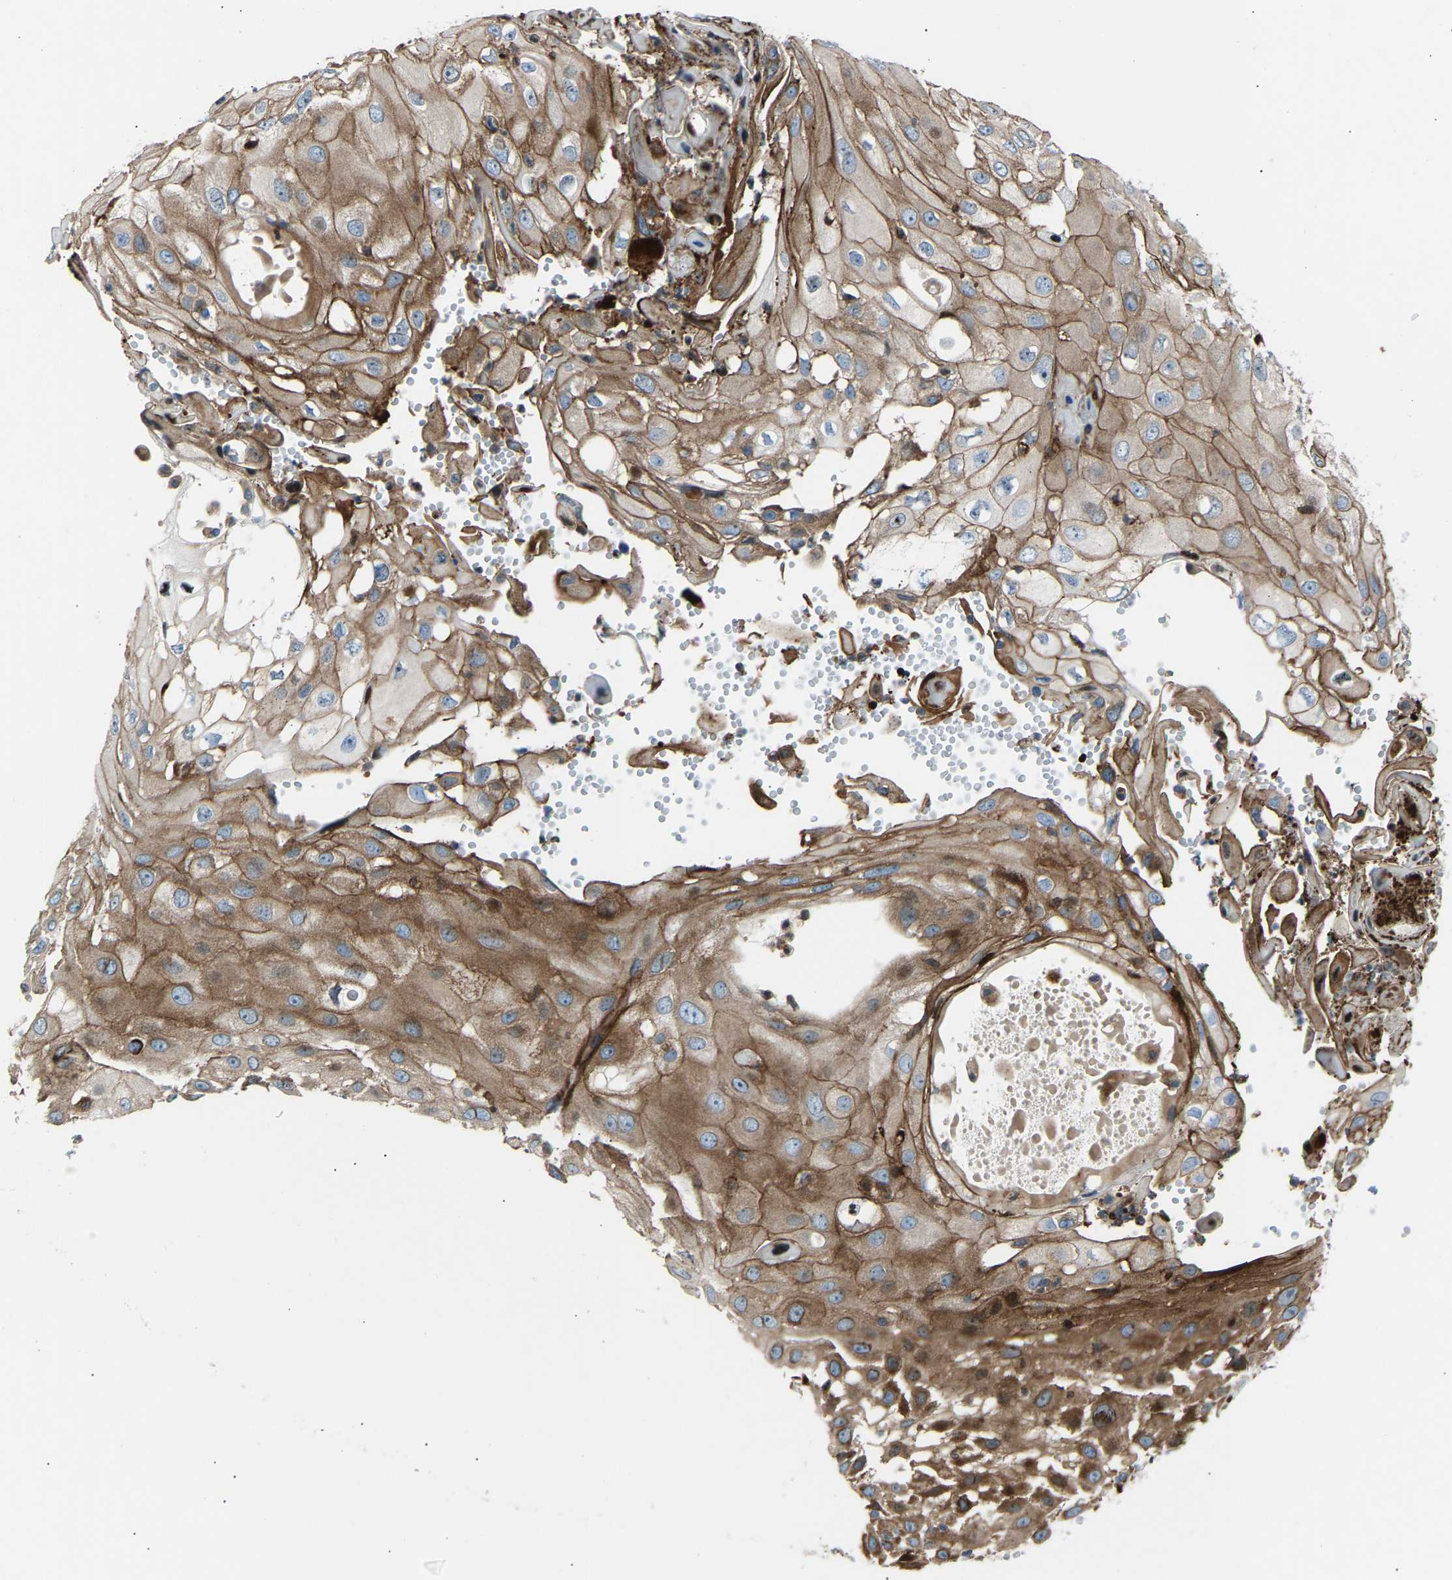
{"staining": {"intensity": "moderate", "quantity": ">75%", "location": "cytoplasmic/membranous"}, "tissue": "skin cancer", "cell_type": "Tumor cells", "image_type": "cancer", "snomed": [{"axis": "morphology", "description": "Squamous cell carcinoma, NOS"}, {"axis": "topography", "description": "Skin"}], "caption": "Brown immunohistochemical staining in skin cancer displays moderate cytoplasmic/membranous expression in approximately >75% of tumor cells.", "gene": "VPS41", "patient": {"sex": "female", "age": 44}}